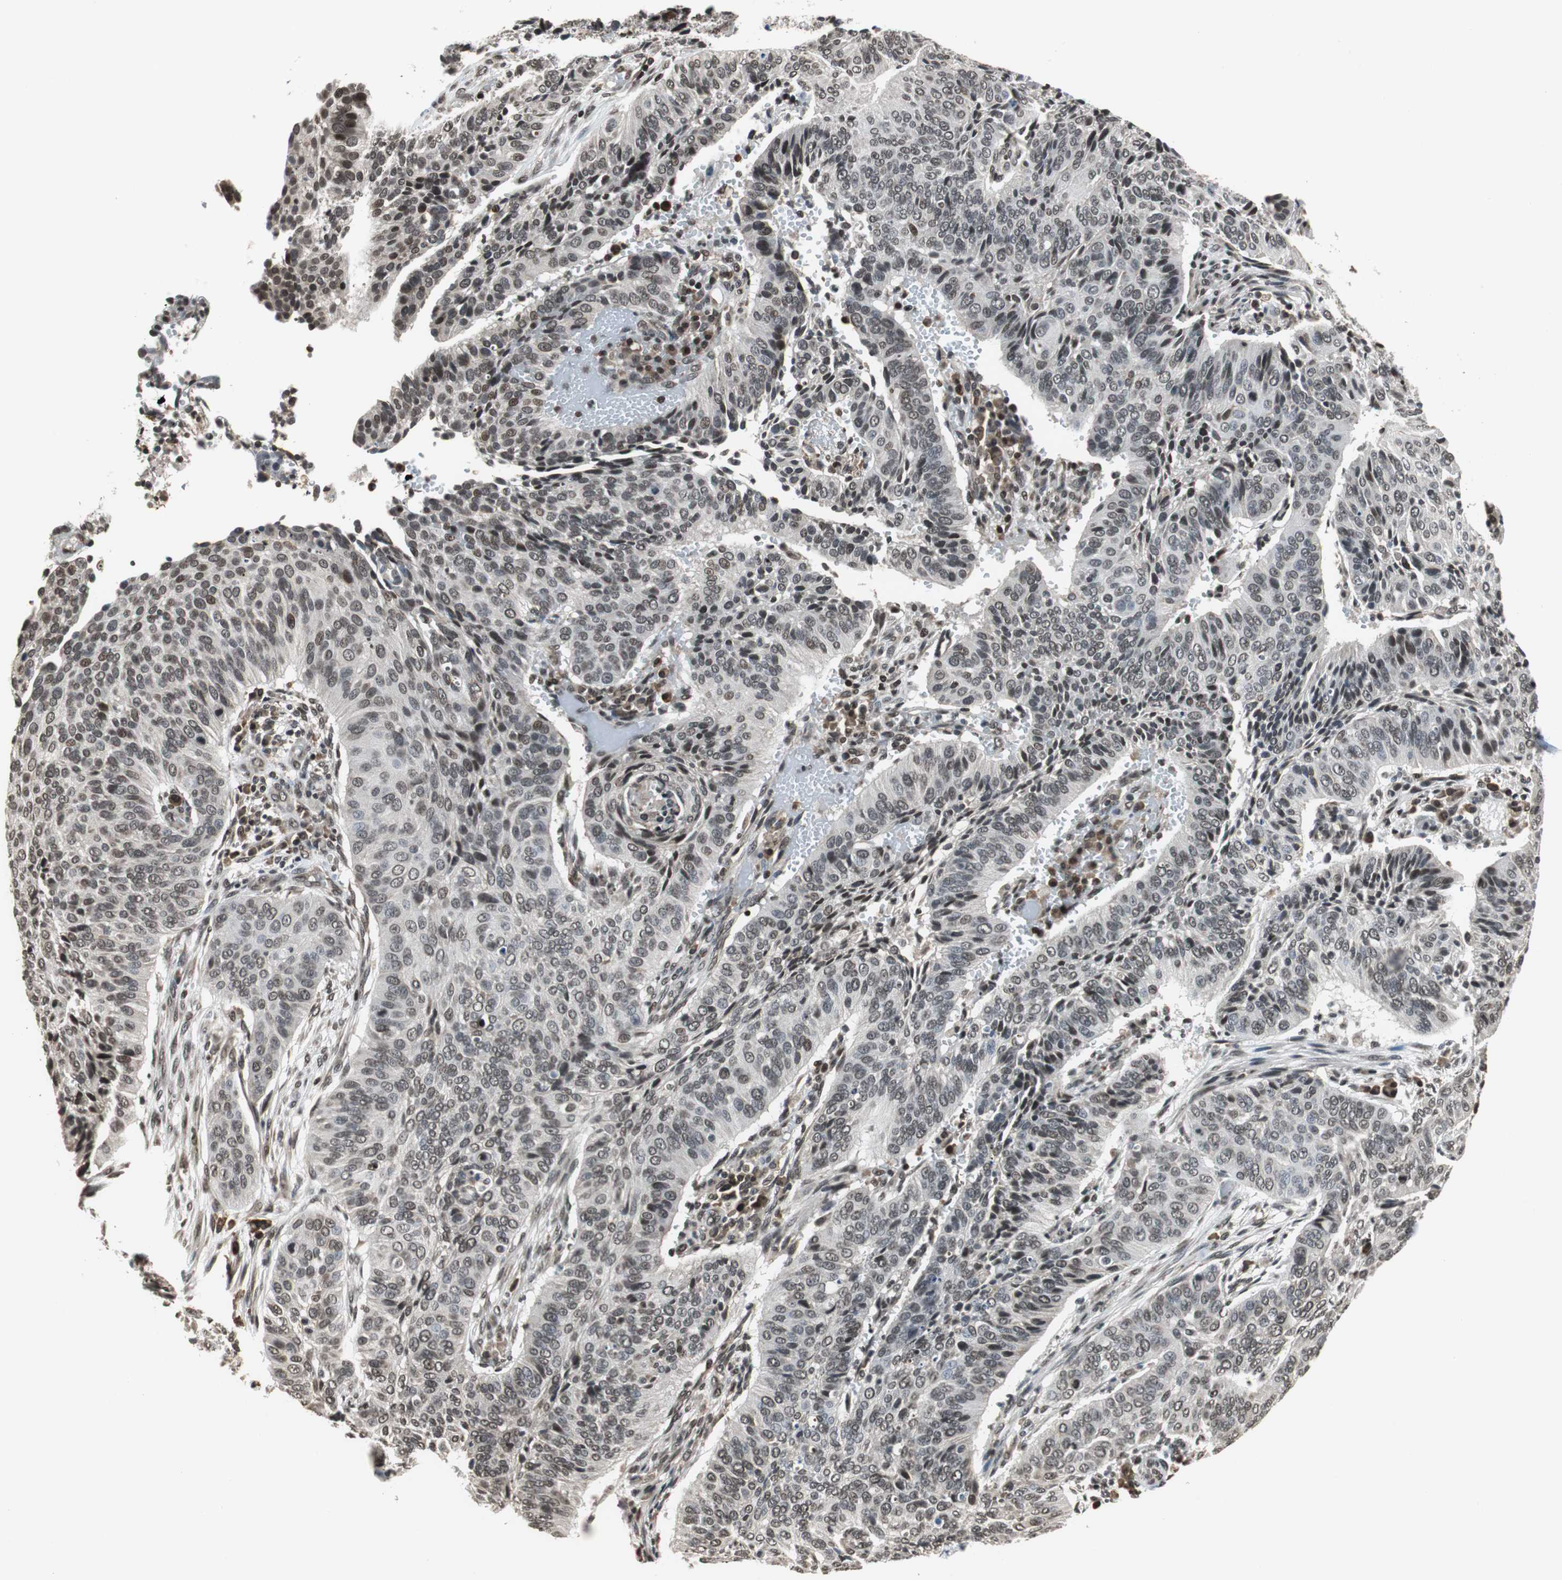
{"staining": {"intensity": "weak", "quantity": "25%-75%", "location": "nuclear"}, "tissue": "cervical cancer", "cell_type": "Tumor cells", "image_type": "cancer", "snomed": [{"axis": "morphology", "description": "Squamous cell carcinoma, NOS"}, {"axis": "topography", "description": "Cervix"}], "caption": "DAB (3,3'-diaminobenzidine) immunohistochemical staining of cervical squamous cell carcinoma demonstrates weak nuclear protein expression in about 25%-75% of tumor cells.", "gene": "REST", "patient": {"sex": "female", "age": 39}}